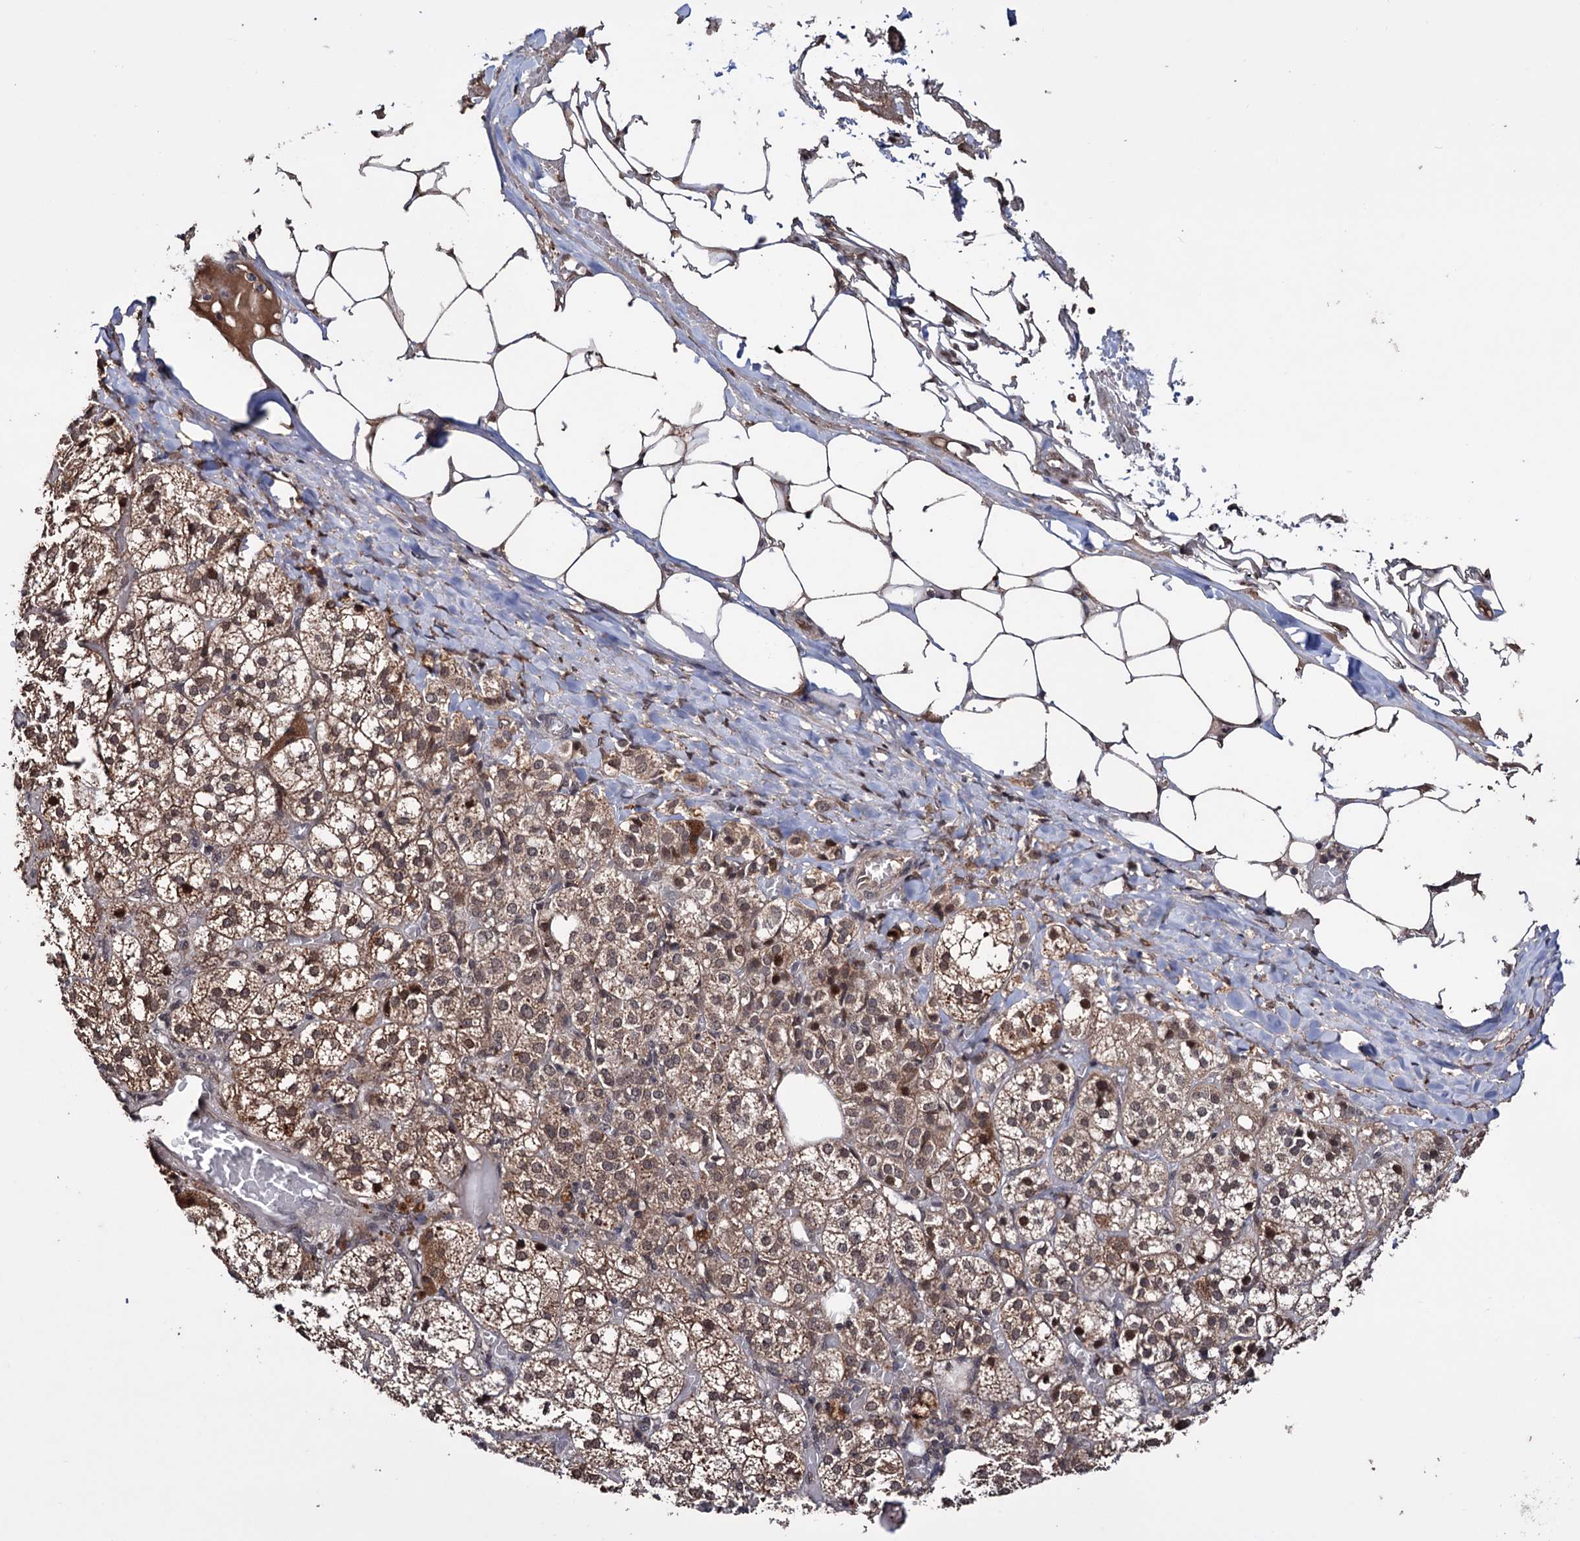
{"staining": {"intensity": "moderate", "quantity": ">75%", "location": "cytoplasmic/membranous,nuclear"}, "tissue": "adrenal gland", "cell_type": "Glandular cells", "image_type": "normal", "snomed": [{"axis": "morphology", "description": "Normal tissue, NOS"}, {"axis": "topography", "description": "Adrenal gland"}], "caption": "High-magnification brightfield microscopy of normal adrenal gland stained with DAB (3,3'-diaminobenzidine) (brown) and counterstained with hematoxylin (blue). glandular cells exhibit moderate cytoplasmic/membranous,nuclear positivity is identified in approximately>75% of cells. (brown staining indicates protein expression, while blue staining denotes nuclei).", "gene": "KLF5", "patient": {"sex": "female", "age": 61}}